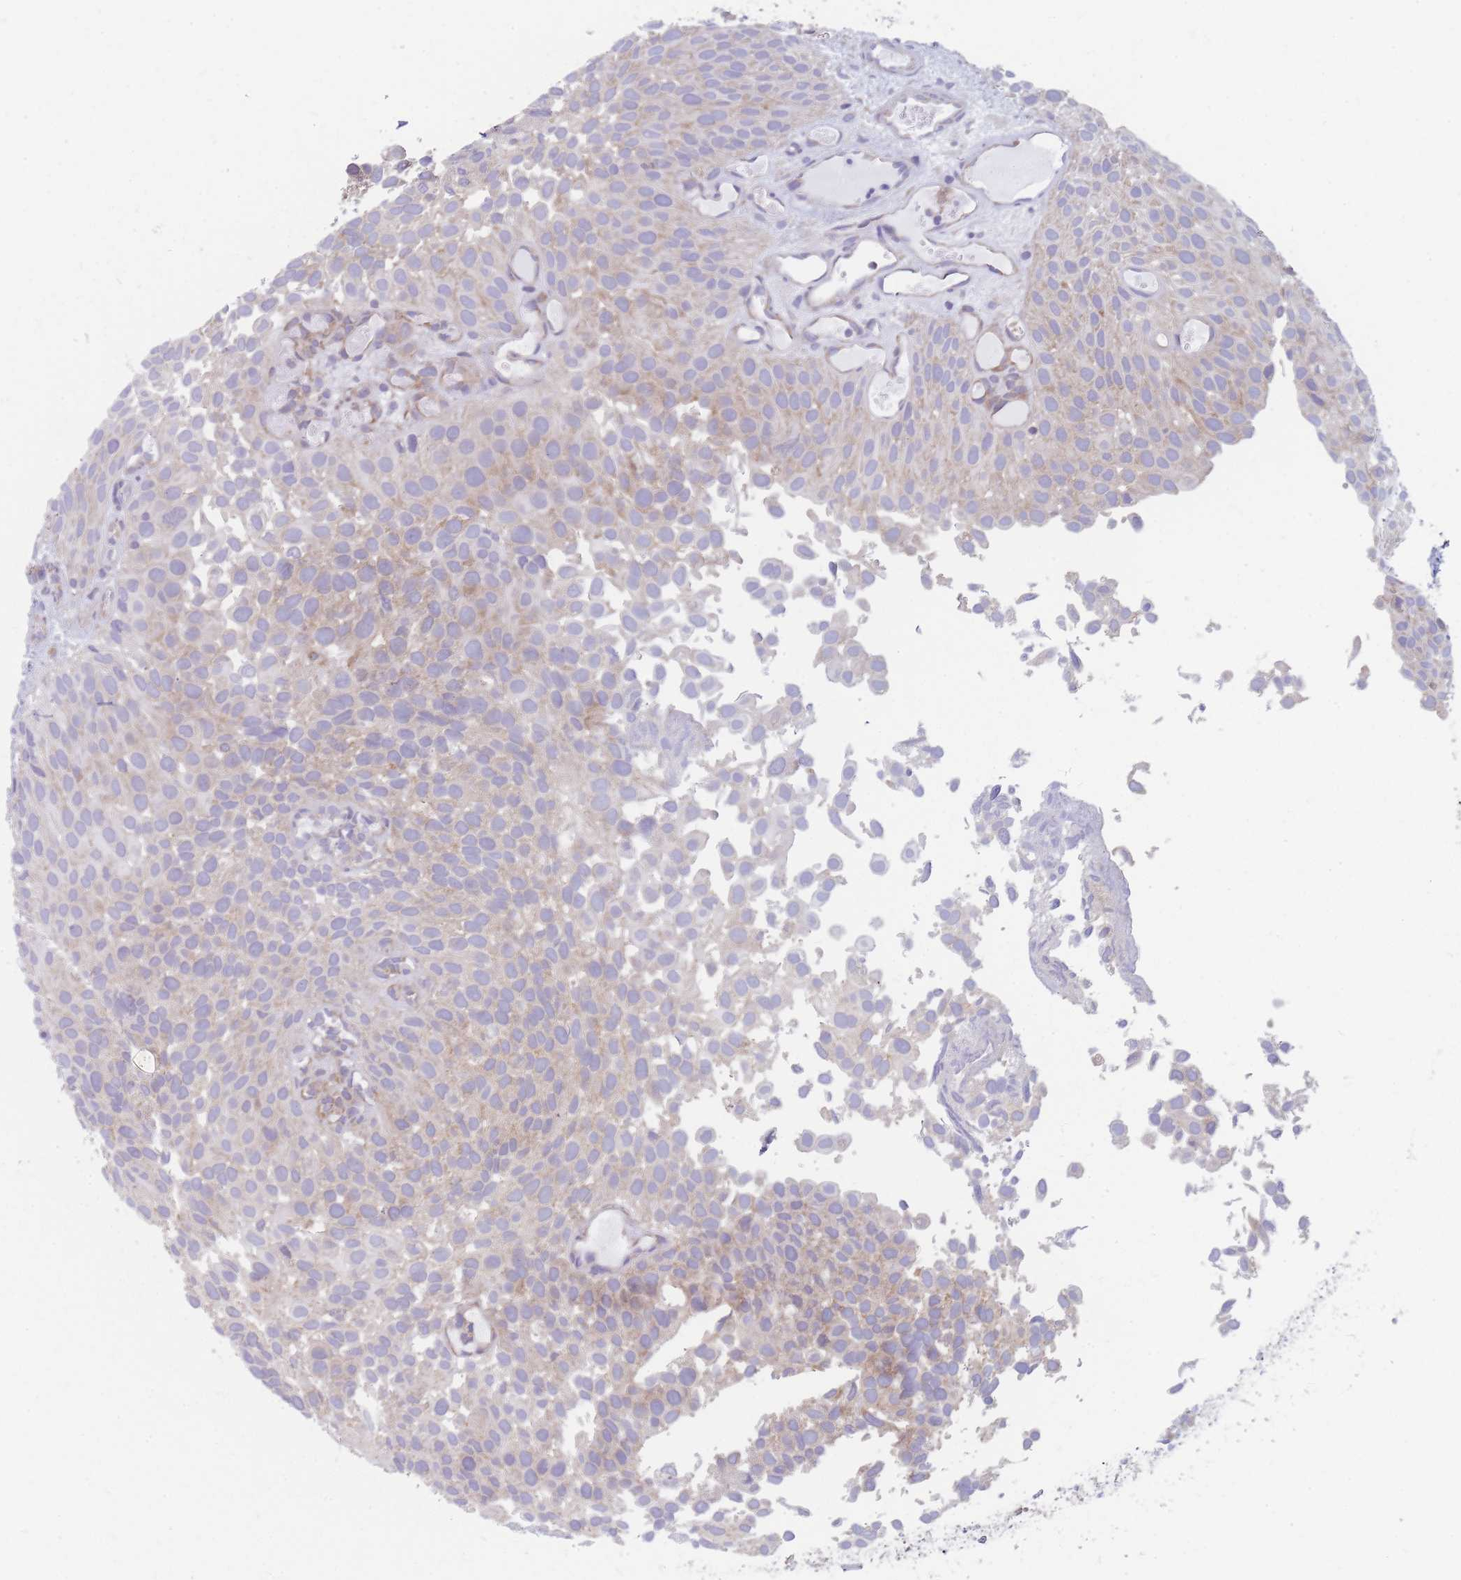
{"staining": {"intensity": "weak", "quantity": "<25%", "location": "cytoplasmic/membranous"}, "tissue": "urothelial cancer", "cell_type": "Tumor cells", "image_type": "cancer", "snomed": [{"axis": "morphology", "description": "Urothelial carcinoma, Low grade"}, {"axis": "topography", "description": "Urinary bladder"}], "caption": "Tumor cells show no significant positivity in low-grade urothelial carcinoma.", "gene": "RPL8", "patient": {"sex": "male", "age": 88}}